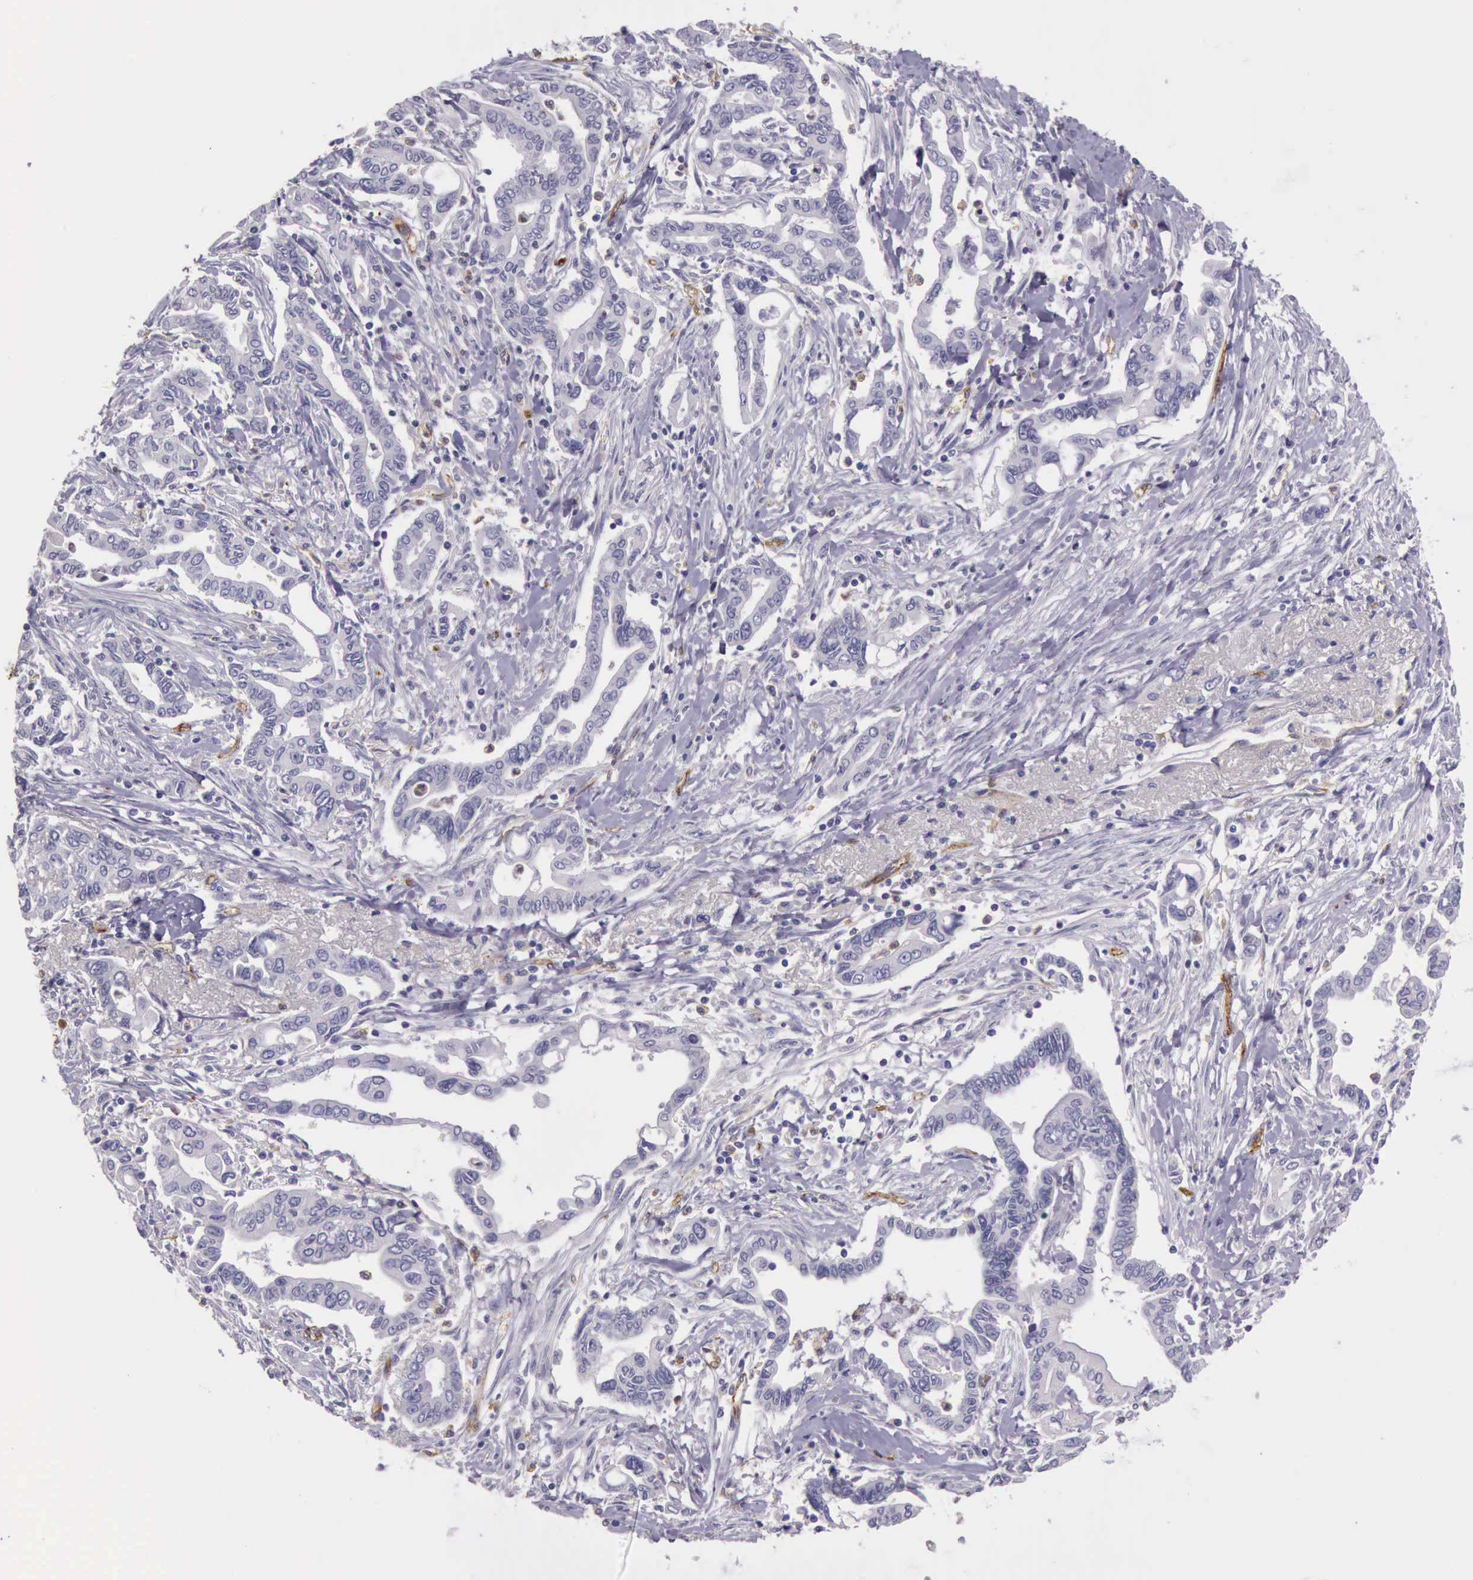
{"staining": {"intensity": "negative", "quantity": "none", "location": "none"}, "tissue": "pancreatic cancer", "cell_type": "Tumor cells", "image_type": "cancer", "snomed": [{"axis": "morphology", "description": "Adenocarcinoma, NOS"}, {"axis": "topography", "description": "Pancreas"}], "caption": "High magnification brightfield microscopy of adenocarcinoma (pancreatic) stained with DAB (brown) and counterstained with hematoxylin (blue): tumor cells show no significant positivity.", "gene": "TCEANC", "patient": {"sex": "female", "age": 57}}